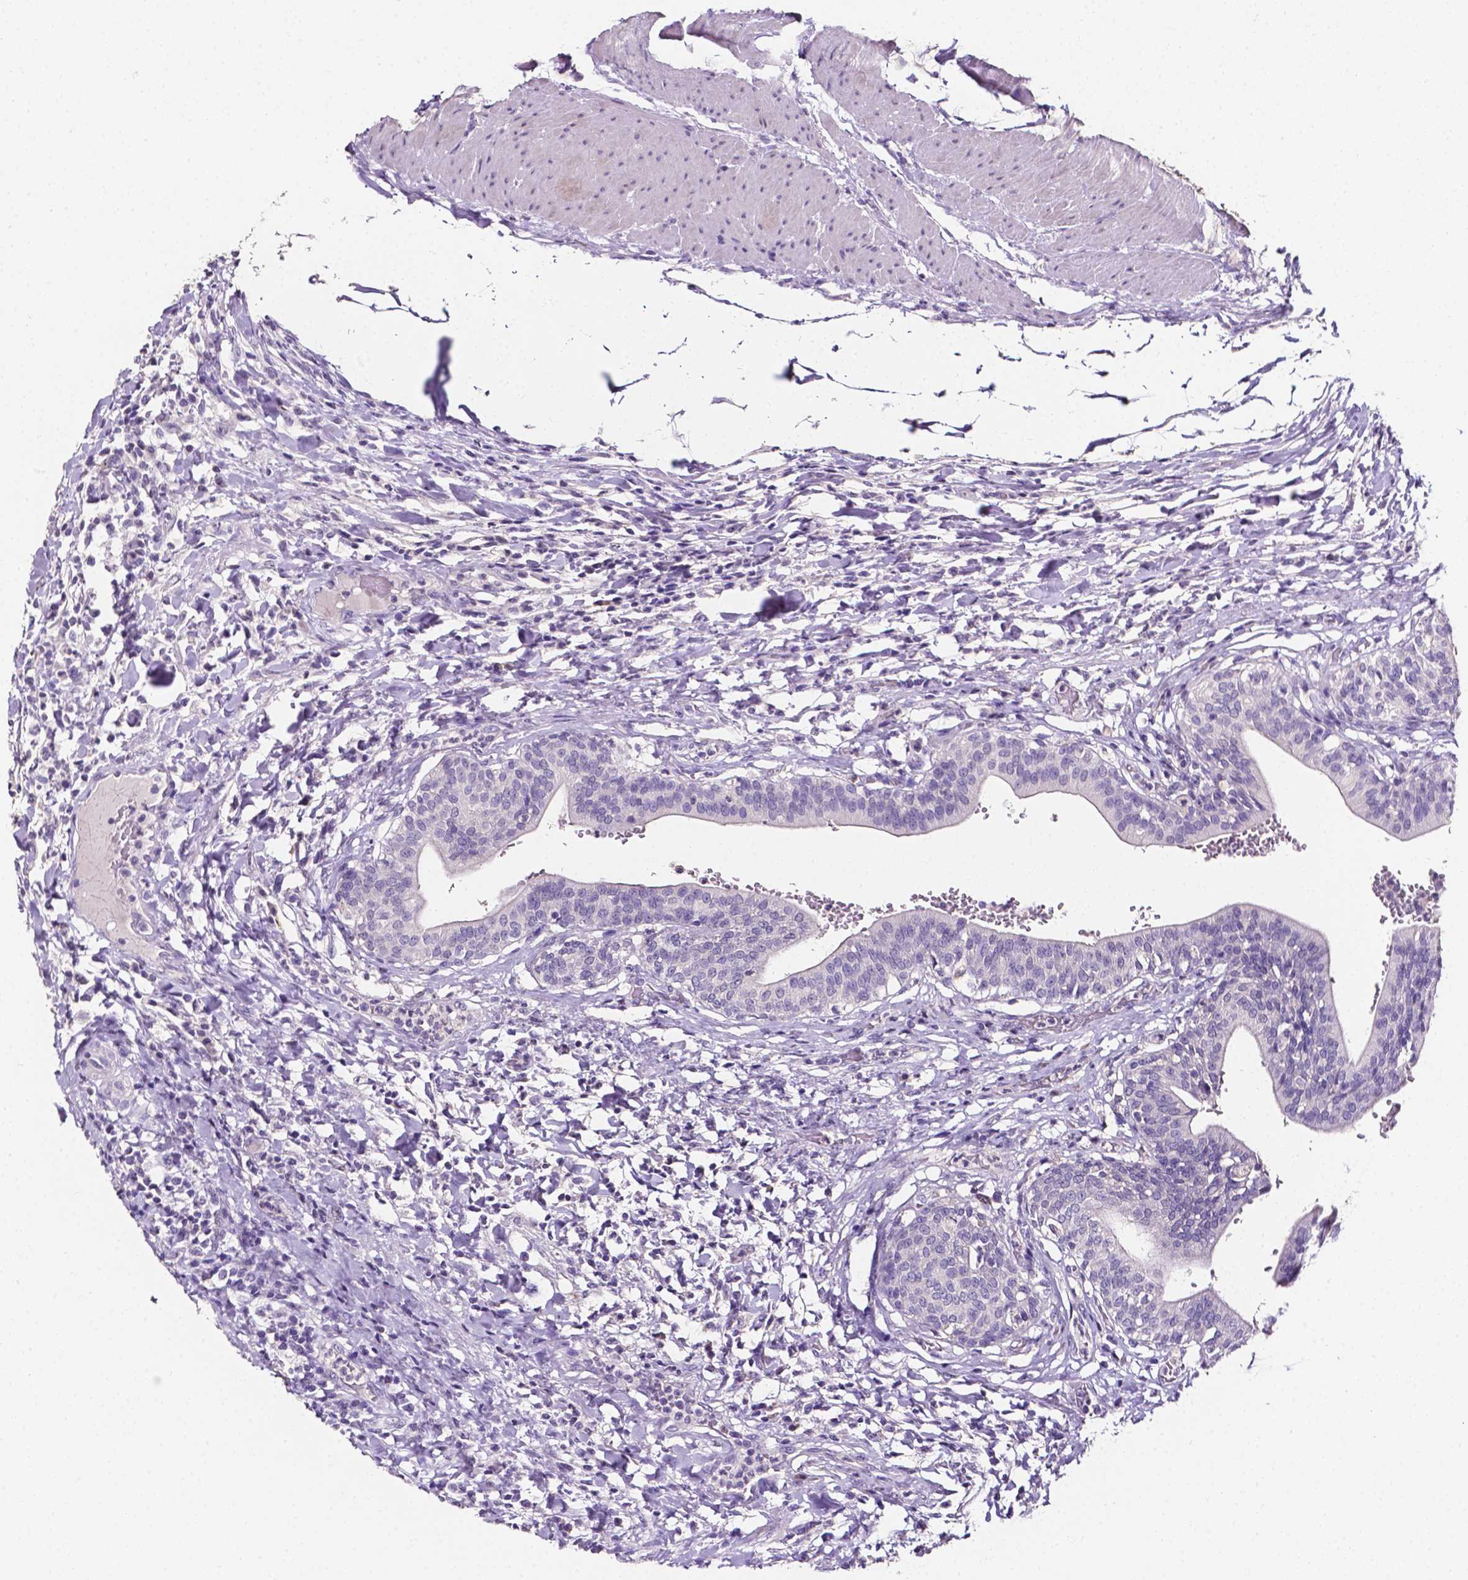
{"staining": {"intensity": "negative", "quantity": "none", "location": "none"}, "tissue": "urinary bladder", "cell_type": "Urothelial cells", "image_type": "normal", "snomed": [{"axis": "morphology", "description": "Normal tissue, NOS"}, {"axis": "topography", "description": "Urinary bladder"}, {"axis": "topography", "description": "Peripheral nerve tissue"}], "caption": "This image is of normal urinary bladder stained with IHC to label a protein in brown with the nuclei are counter-stained blue. There is no expression in urothelial cells. (Immunohistochemistry, brightfield microscopy, high magnification).", "gene": "PSAT1", "patient": {"sex": "male", "age": 66}}